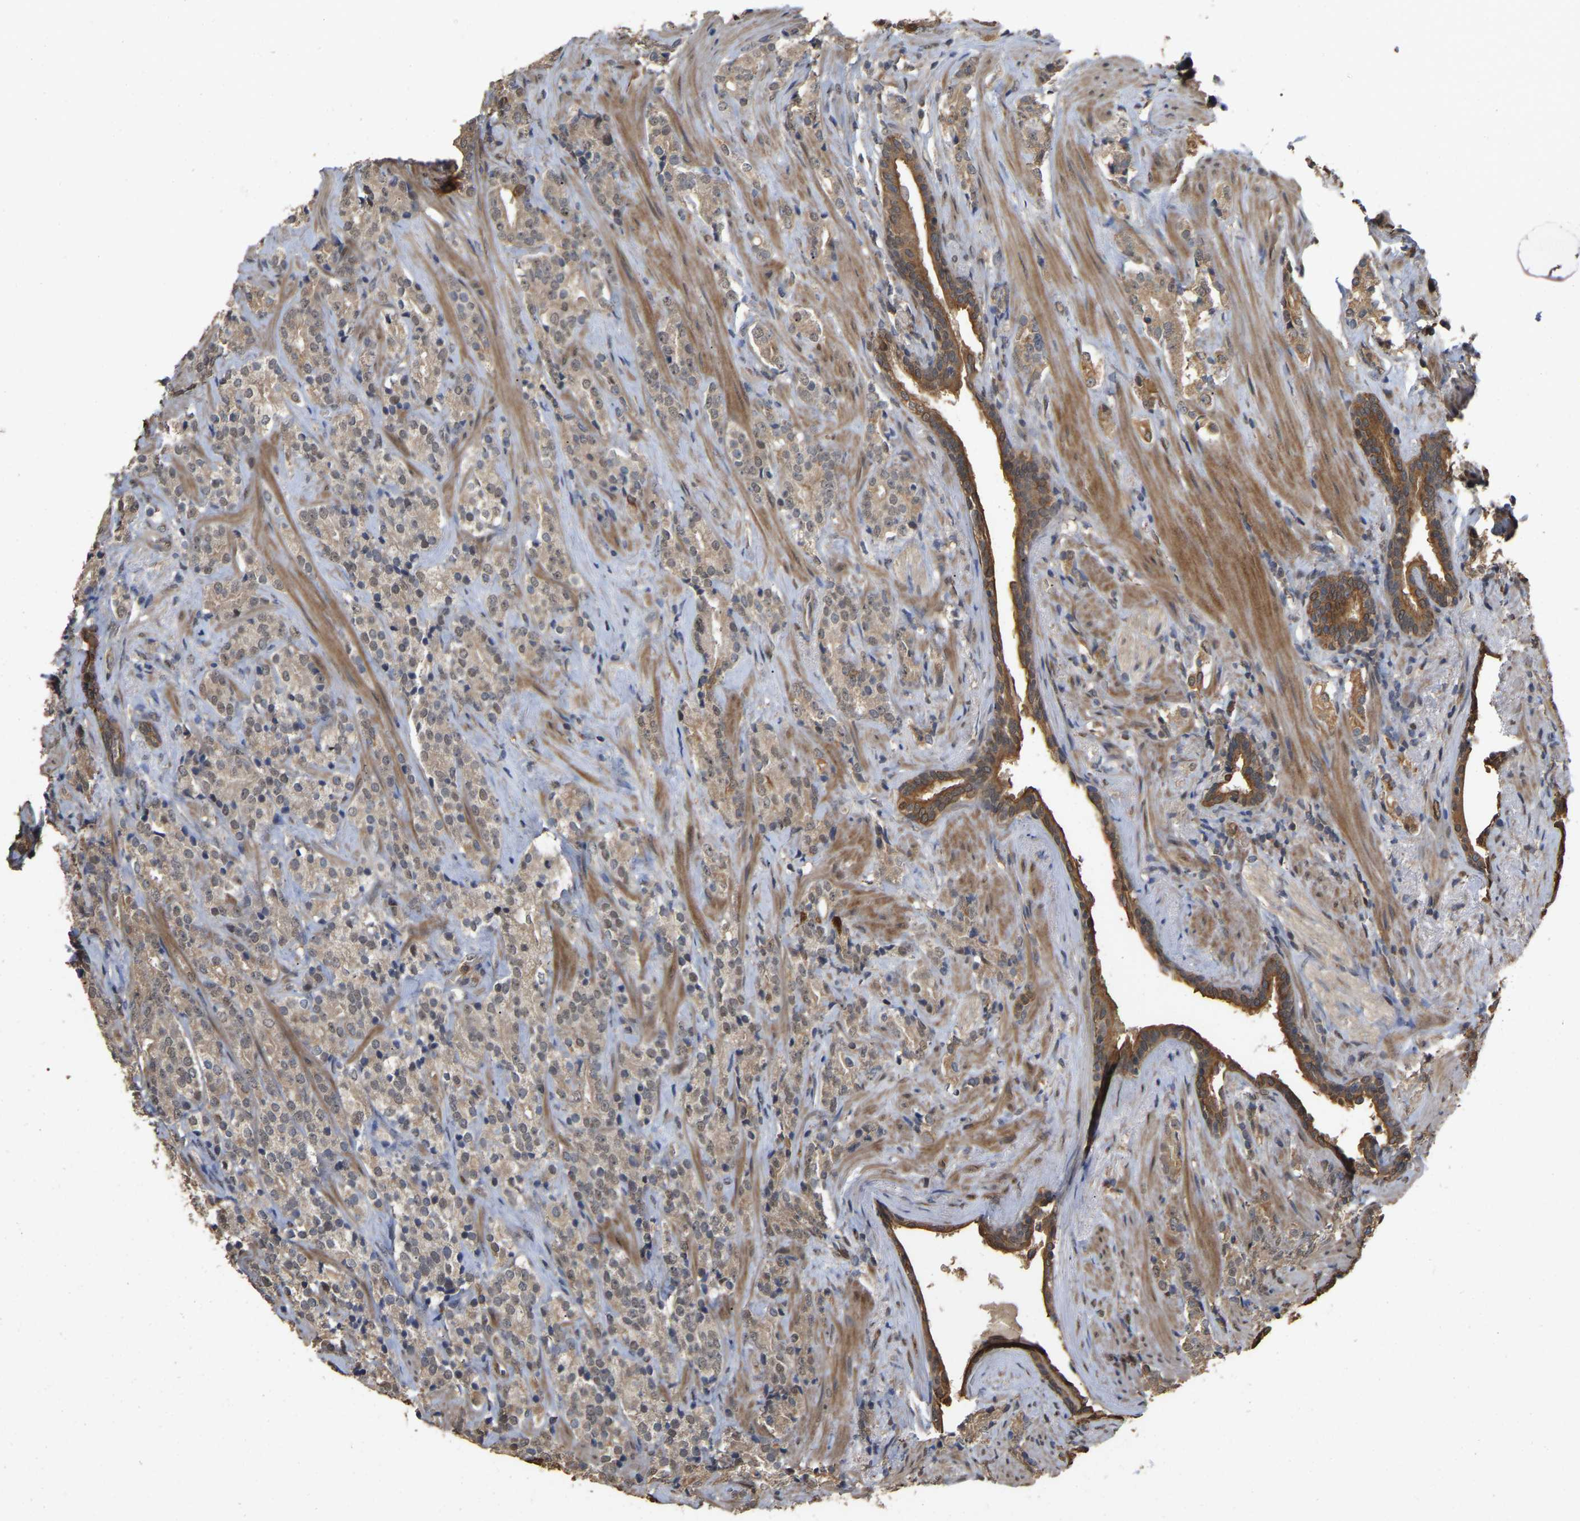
{"staining": {"intensity": "weak", "quantity": "<25%", "location": "cytoplasmic/membranous"}, "tissue": "prostate cancer", "cell_type": "Tumor cells", "image_type": "cancer", "snomed": [{"axis": "morphology", "description": "Adenocarcinoma, High grade"}, {"axis": "topography", "description": "Prostate"}], "caption": "An immunohistochemistry histopathology image of high-grade adenocarcinoma (prostate) is shown. There is no staining in tumor cells of high-grade adenocarcinoma (prostate).", "gene": "FAM219A", "patient": {"sex": "male", "age": 71}}